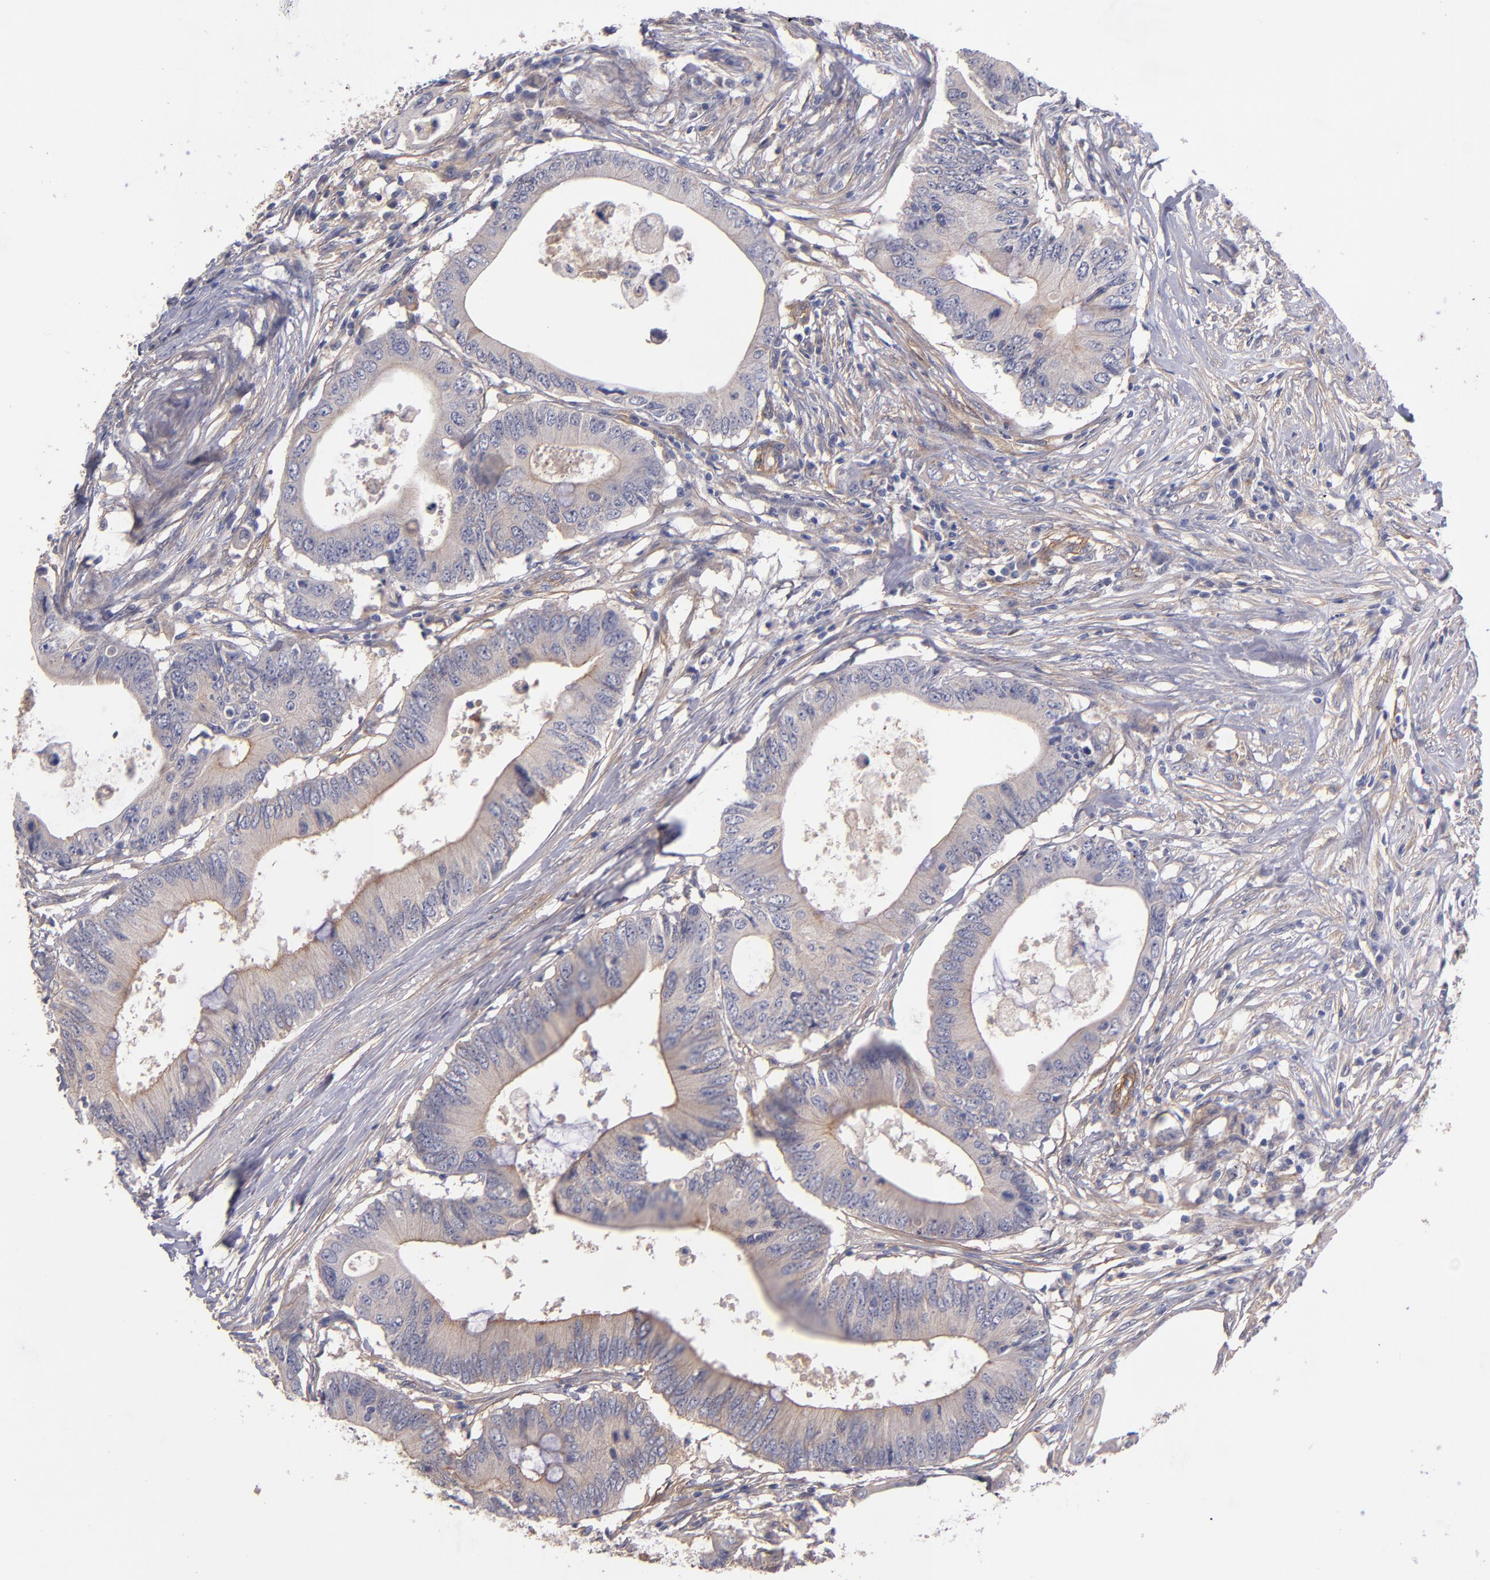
{"staining": {"intensity": "weak", "quantity": "25%-75%", "location": "cytoplasmic/membranous"}, "tissue": "colorectal cancer", "cell_type": "Tumor cells", "image_type": "cancer", "snomed": [{"axis": "morphology", "description": "Adenocarcinoma, NOS"}, {"axis": "topography", "description": "Colon"}], "caption": "Approximately 25%-75% of tumor cells in adenocarcinoma (colorectal) demonstrate weak cytoplasmic/membranous protein expression as visualized by brown immunohistochemical staining.", "gene": "PLSCR4", "patient": {"sex": "male", "age": 71}}